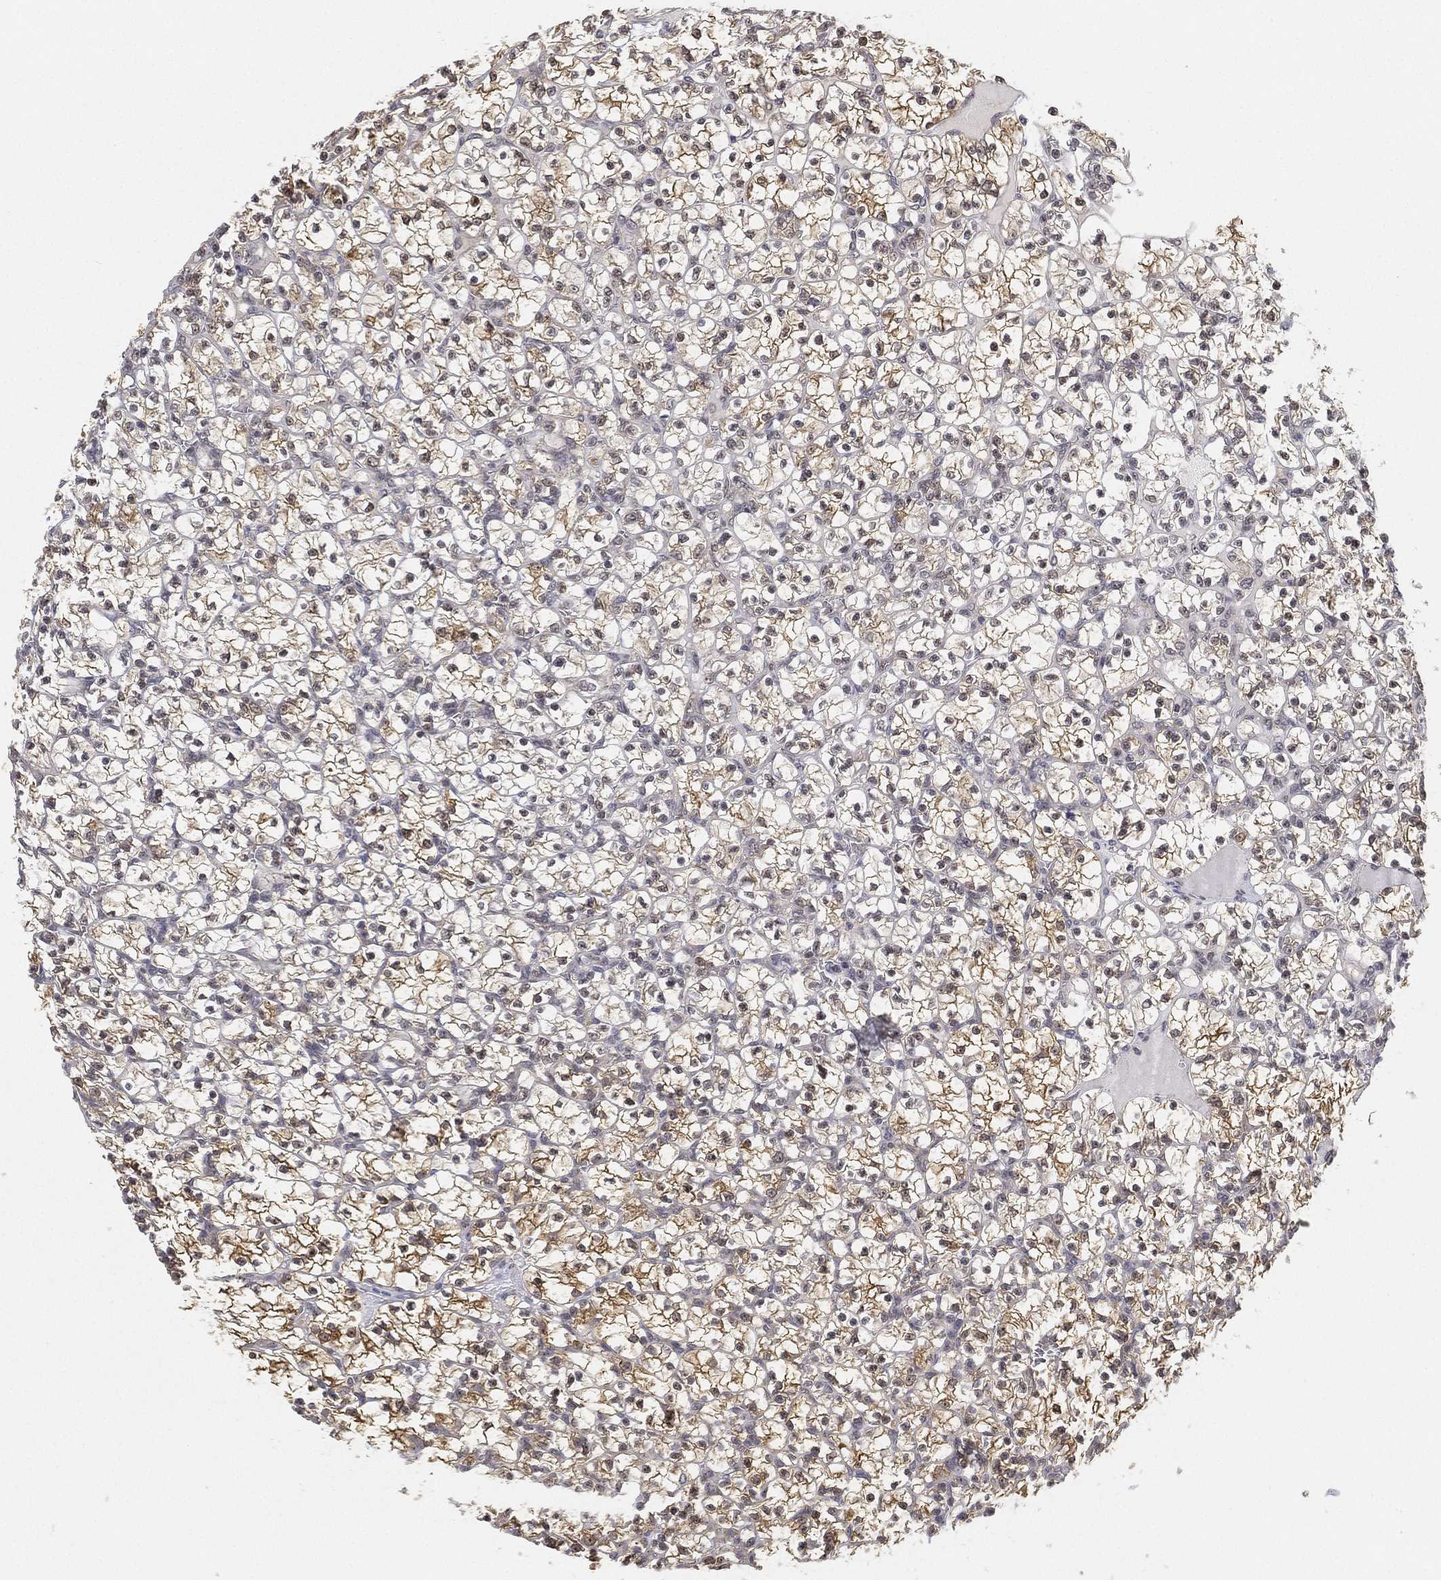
{"staining": {"intensity": "strong", "quantity": "25%-75%", "location": "cytoplasmic/membranous"}, "tissue": "renal cancer", "cell_type": "Tumor cells", "image_type": "cancer", "snomed": [{"axis": "morphology", "description": "Adenocarcinoma, NOS"}, {"axis": "topography", "description": "Kidney"}], "caption": "An image of renal cancer (adenocarcinoma) stained for a protein shows strong cytoplasmic/membranous brown staining in tumor cells.", "gene": "PPP1R16B", "patient": {"sex": "female", "age": 89}}